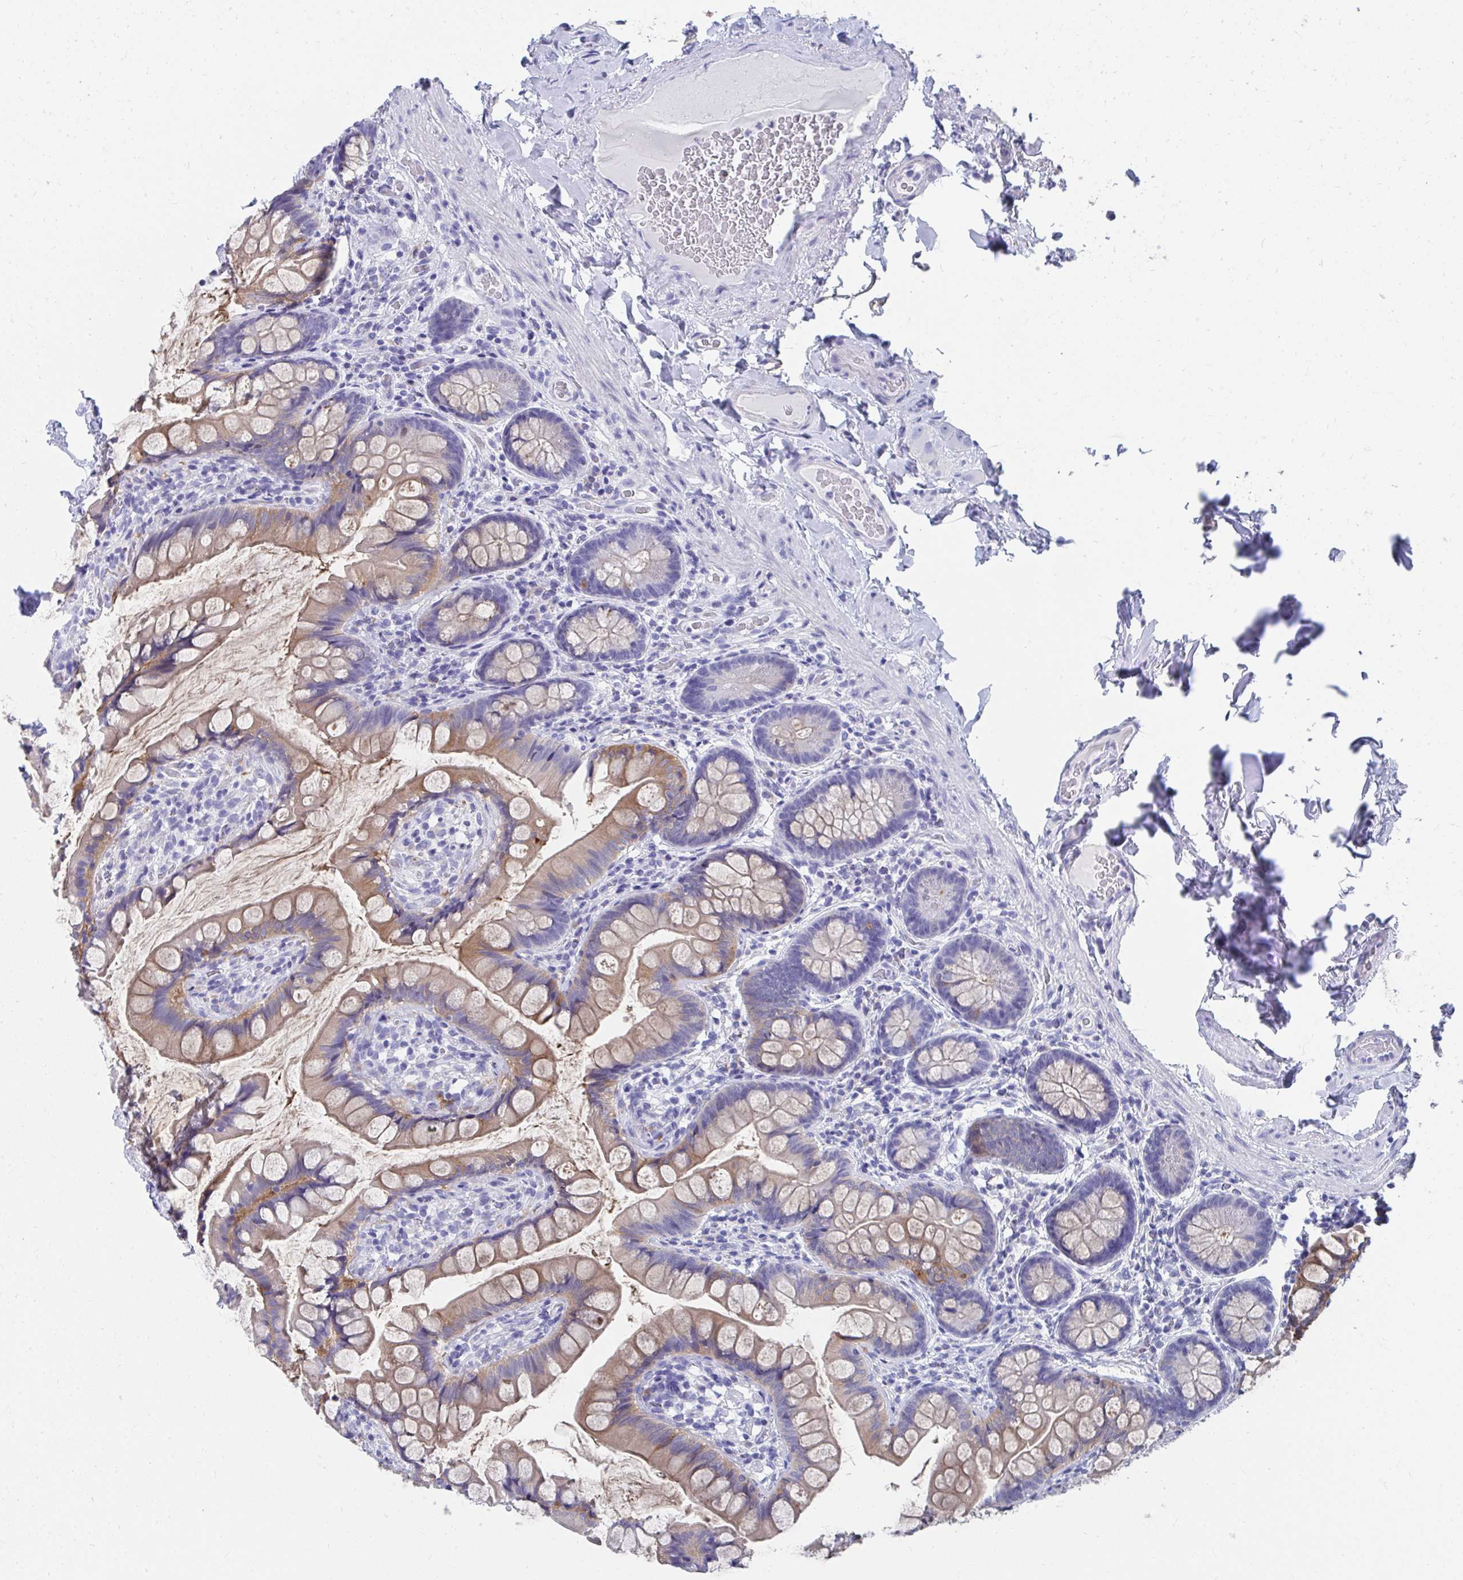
{"staining": {"intensity": "moderate", "quantity": "25%-75%", "location": "cytoplasmic/membranous"}, "tissue": "small intestine", "cell_type": "Glandular cells", "image_type": "normal", "snomed": [{"axis": "morphology", "description": "Normal tissue, NOS"}, {"axis": "topography", "description": "Small intestine"}], "caption": "Immunohistochemical staining of unremarkable human small intestine exhibits 25%-75% levels of moderate cytoplasmic/membranous protein positivity in approximately 25%-75% of glandular cells.", "gene": "HGD", "patient": {"sex": "male", "age": 70}}